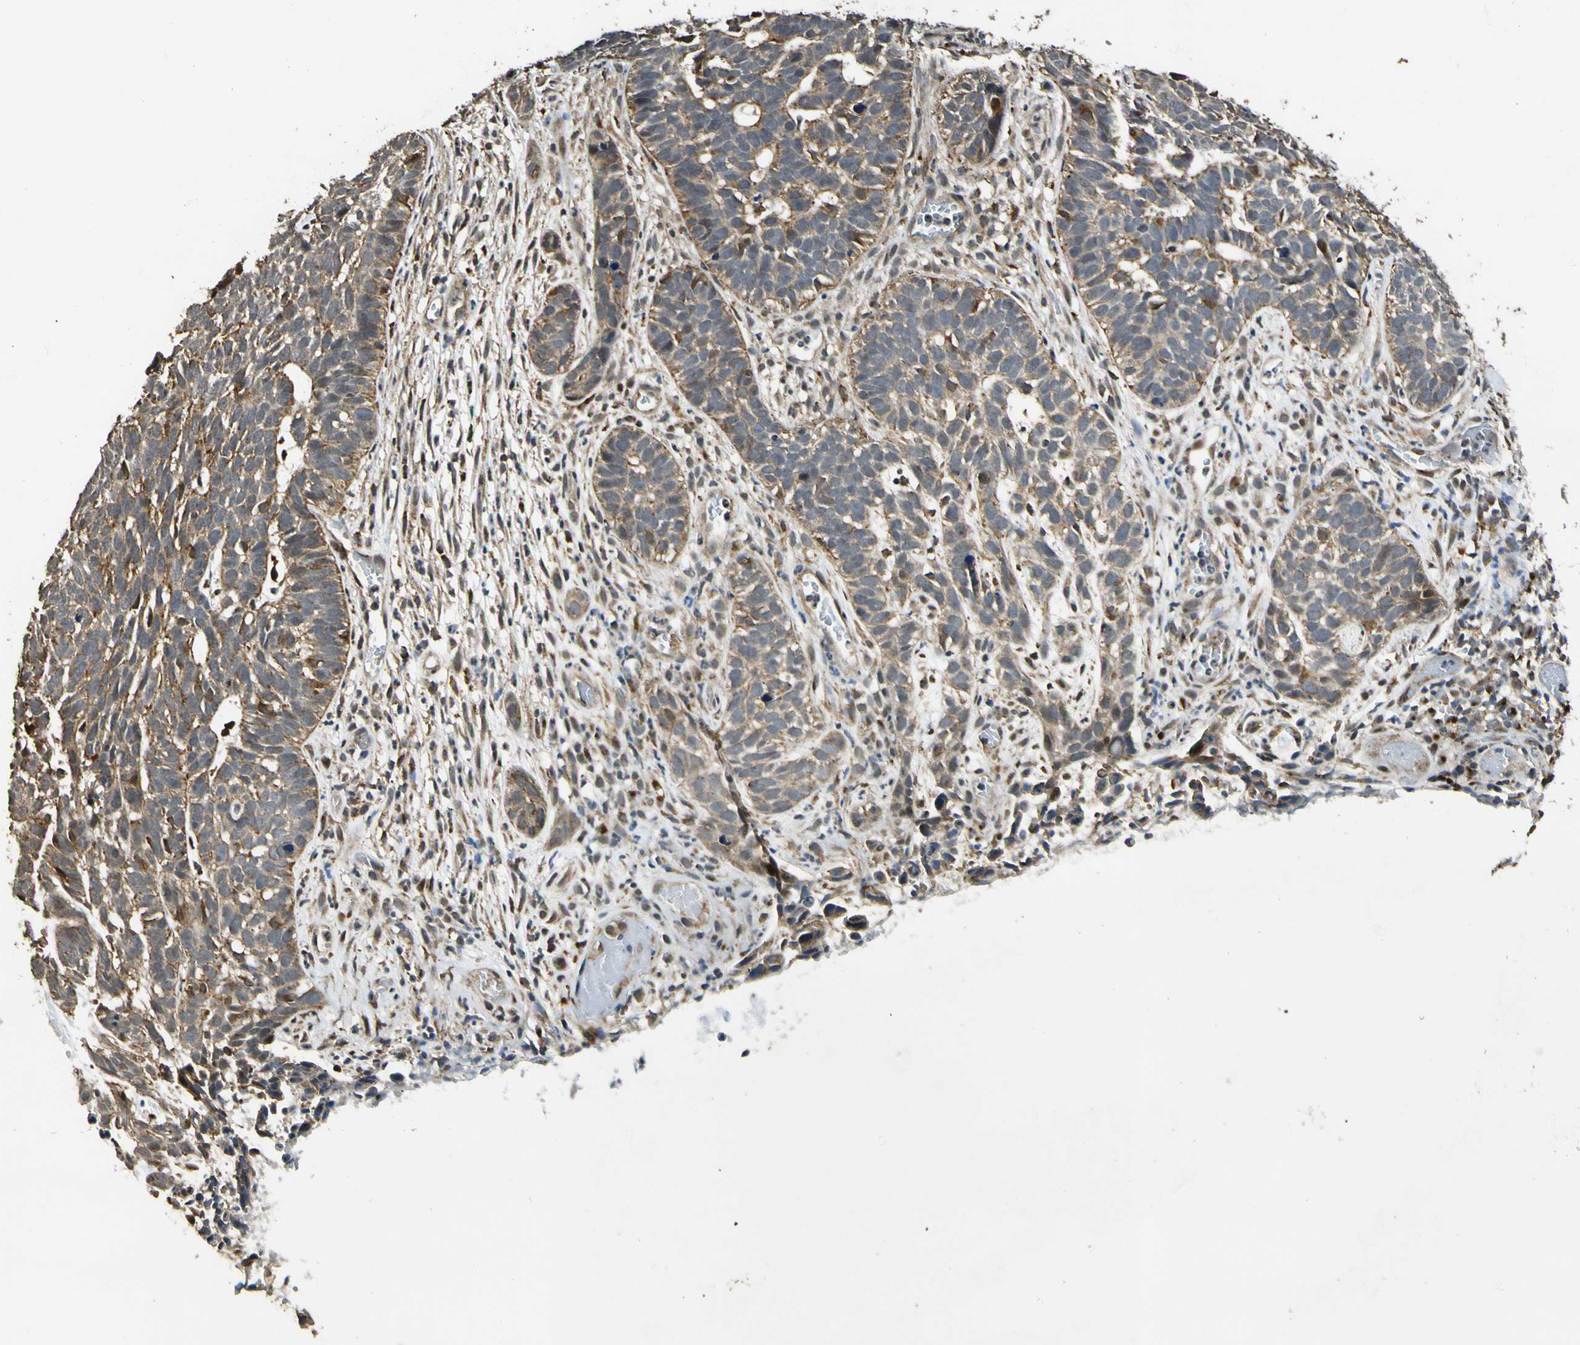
{"staining": {"intensity": "moderate", "quantity": "25%-75%", "location": "cytoplasmic/membranous"}, "tissue": "skin cancer", "cell_type": "Tumor cells", "image_type": "cancer", "snomed": [{"axis": "morphology", "description": "Basal cell carcinoma"}, {"axis": "topography", "description": "Skin"}], "caption": "The histopathology image displays a brown stain indicating the presence of a protein in the cytoplasmic/membranous of tumor cells in skin basal cell carcinoma.", "gene": "LAMTOR1", "patient": {"sex": "male", "age": 87}}